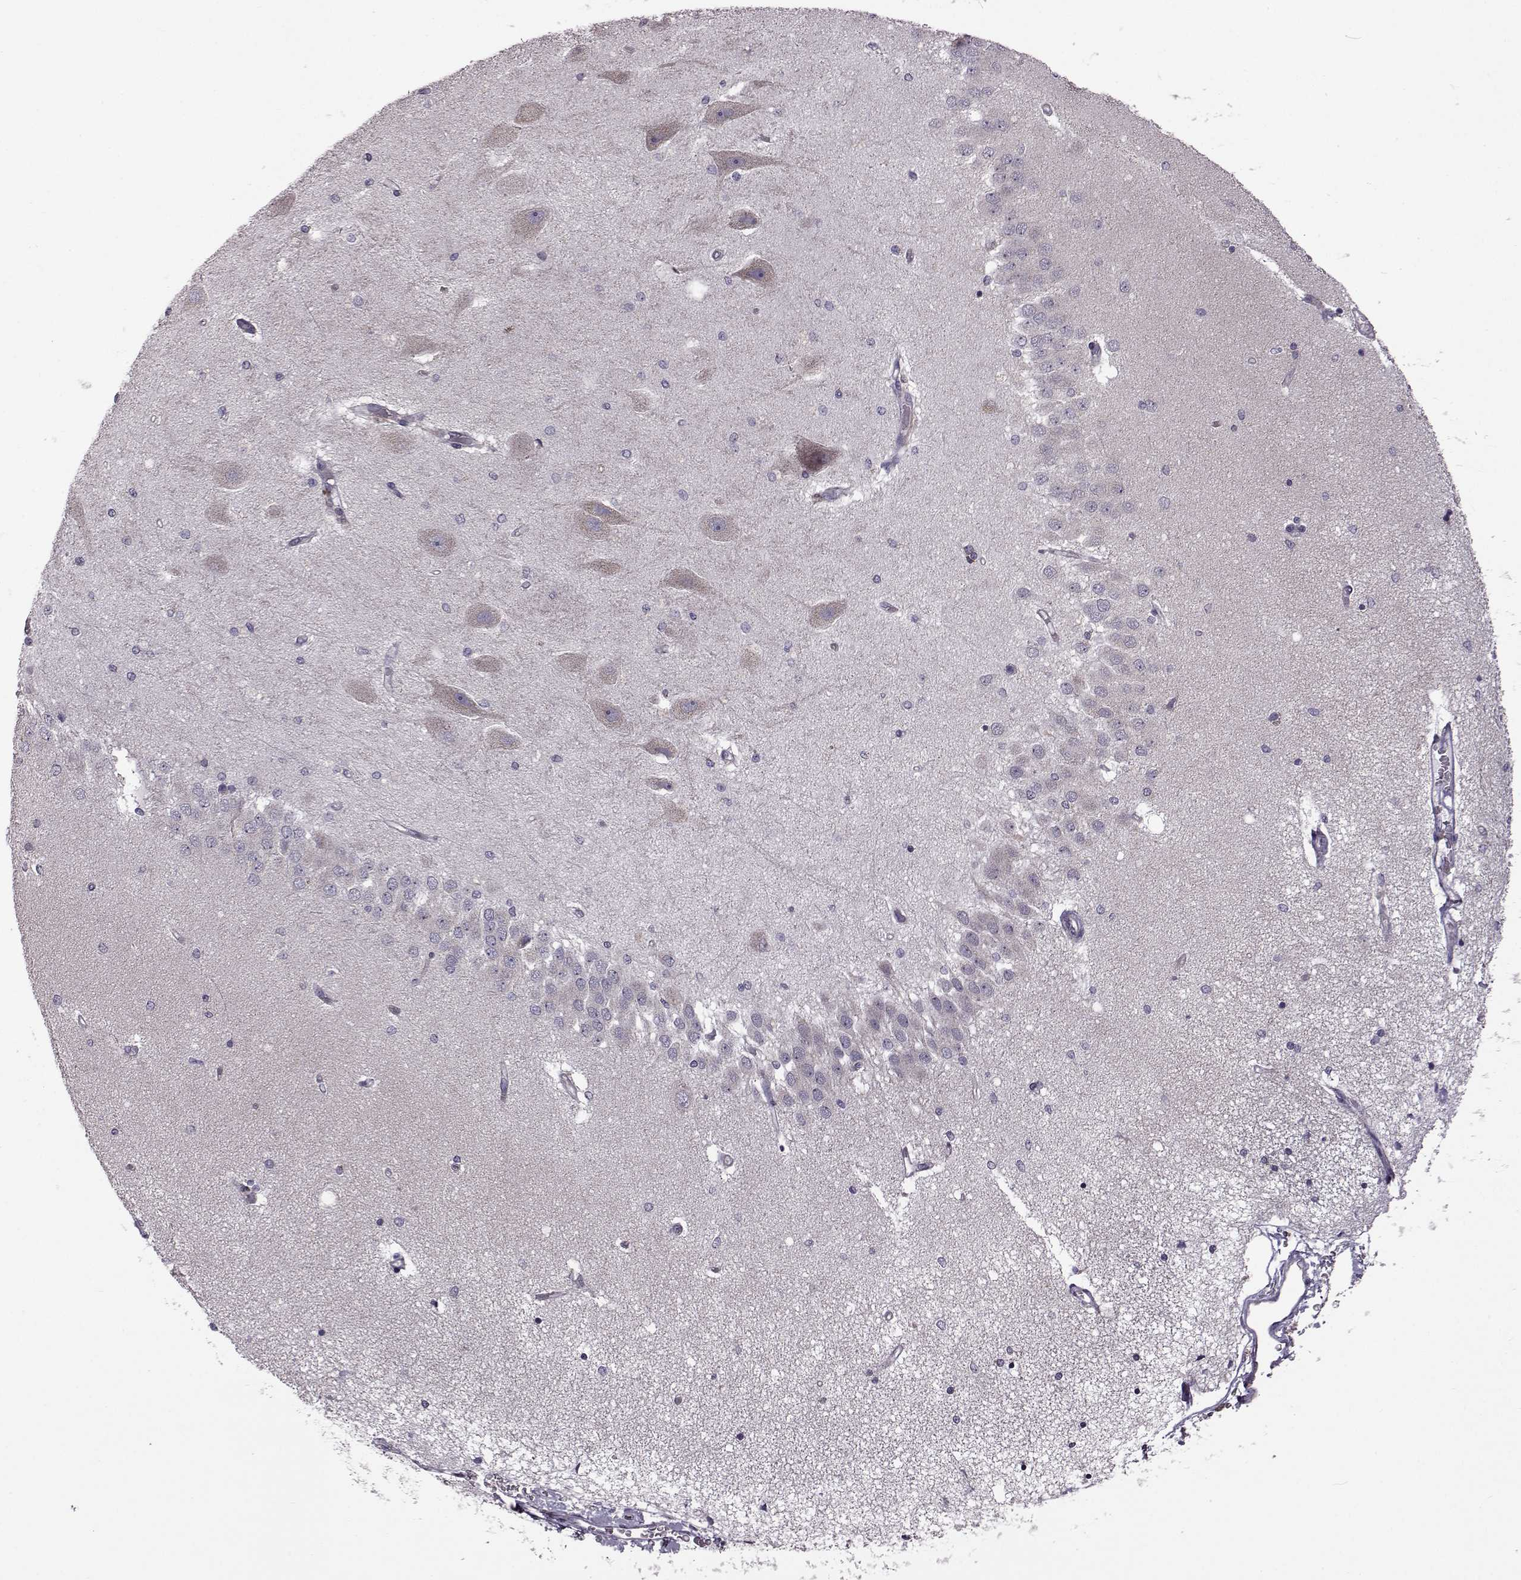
{"staining": {"intensity": "negative", "quantity": "none", "location": "none"}, "tissue": "hippocampus", "cell_type": "Glial cells", "image_type": "normal", "snomed": [{"axis": "morphology", "description": "Normal tissue, NOS"}, {"axis": "topography", "description": "Hippocampus"}], "caption": "An immunohistochemistry photomicrograph of benign hippocampus is shown. There is no staining in glial cells of hippocampus.", "gene": "DOK2", "patient": {"sex": "female", "age": 54}}